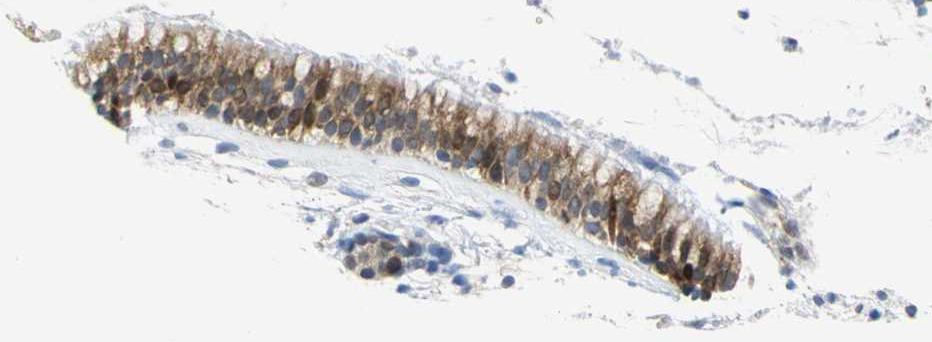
{"staining": {"intensity": "moderate", "quantity": ">75%", "location": "cytoplasmic/membranous"}, "tissue": "nasopharynx", "cell_type": "Respiratory epithelial cells", "image_type": "normal", "snomed": [{"axis": "morphology", "description": "Normal tissue, NOS"}, {"axis": "topography", "description": "Nasopharynx"}], "caption": "The micrograph shows immunohistochemical staining of normal nasopharynx. There is moderate cytoplasmic/membranous staining is seen in approximately >75% of respiratory epithelial cells. (DAB IHC with brightfield microscopy, high magnification).", "gene": "YBX1", "patient": {"sex": "male", "age": 21}}